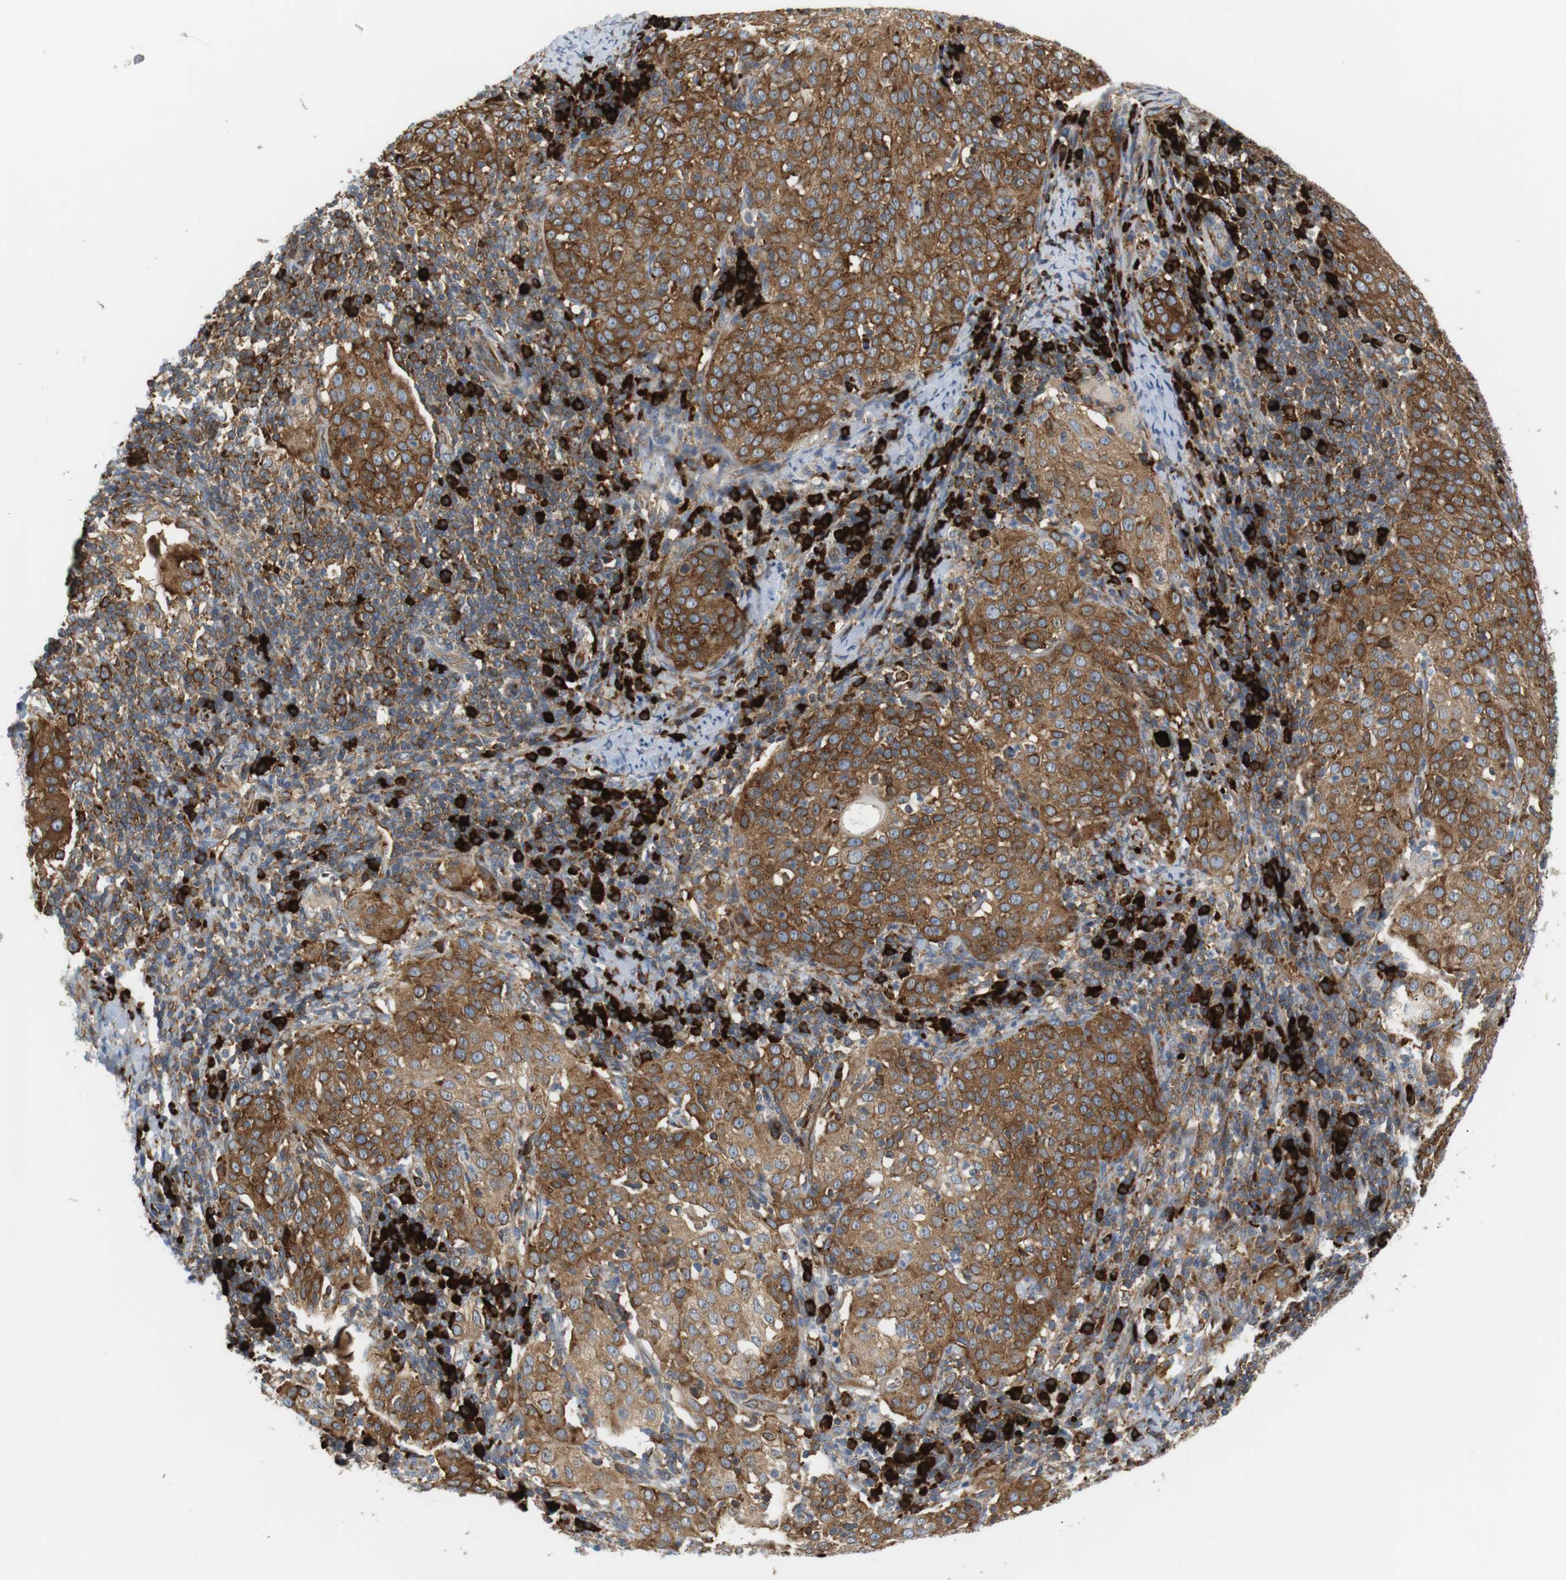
{"staining": {"intensity": "moderate", "quantity": ">75%", "location": "cytoplasmic/membranous"}, "tissue": "cervical cancer", "cell_type": "Tumor cells", "image_type": "cancer", "snomed": [{"axis": "morphology", "description": "Squamous cell carcinoma, NOS"}, {"axis": "topography", "description": "Cervix"}], "caption": "Immunohistochemistry (IHC) of human cervical cancer (squamous cell carcinoma) reveals medium levels of moderate cytoplasmic/membranous positivity in approximately >75% of tumor cells.", "gene": "TMEM200A", "patient": {"sex": "female", "age": 51}}